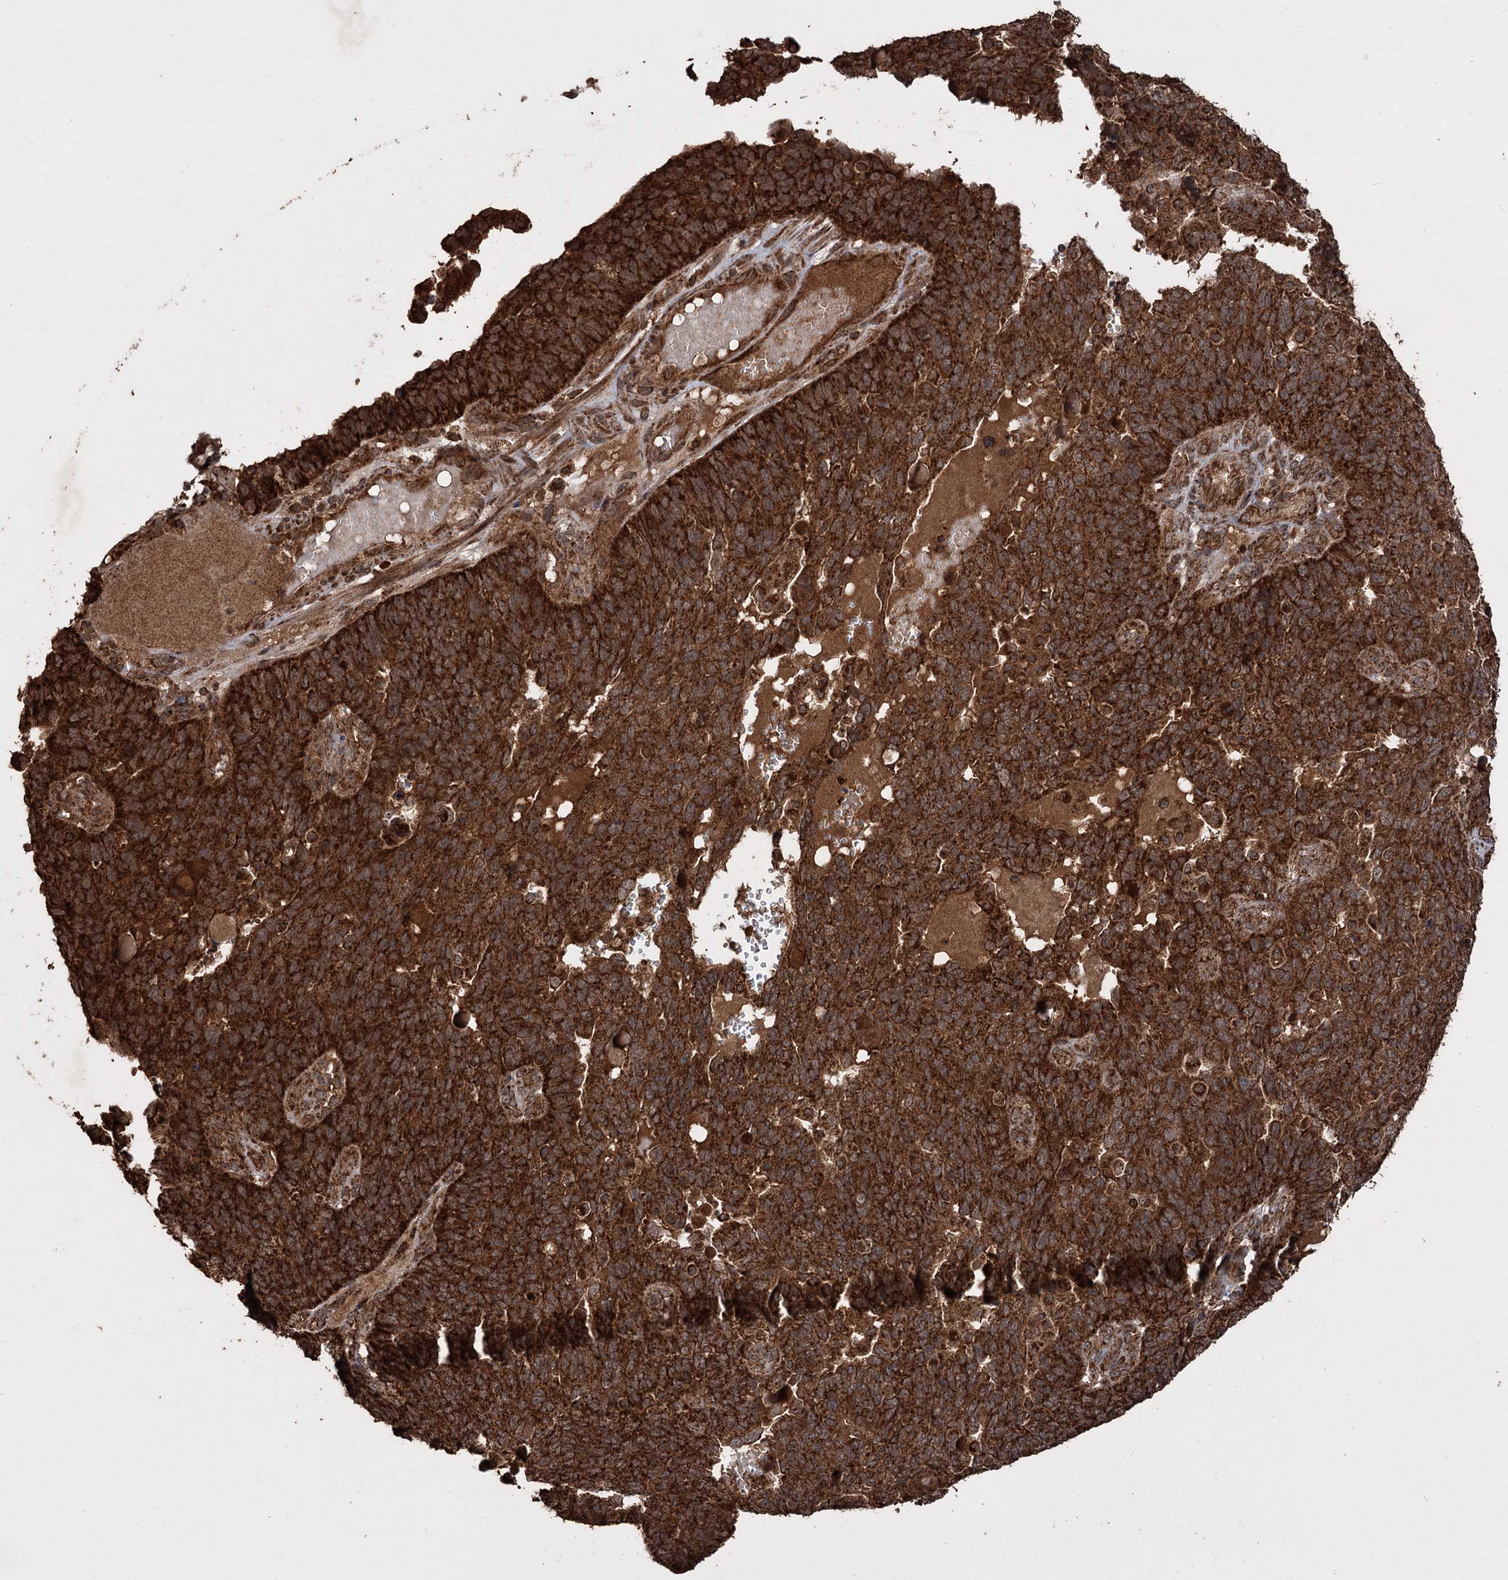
{"staining": {"intensity": "strong", "quantity": ">75%", "location": "cytoplasmic/membranous"}, "tissue": "endometrial cancer", "cell_type": "Tumor cells", "image_type": "cancer", "snomed": [{"axis": "morphology", "description": "Adenocarcinoma, NOS"}, {"axis": "topography", "description": "Endometrium"}], "caption": "Immunohistochemical staining of endometrial cancer shows strong cytoplasmic/membranous protein expression in approximately >75% of tumor cells.", "gene": "IPO4", "patient": {"sex": "female", "age": 66}}